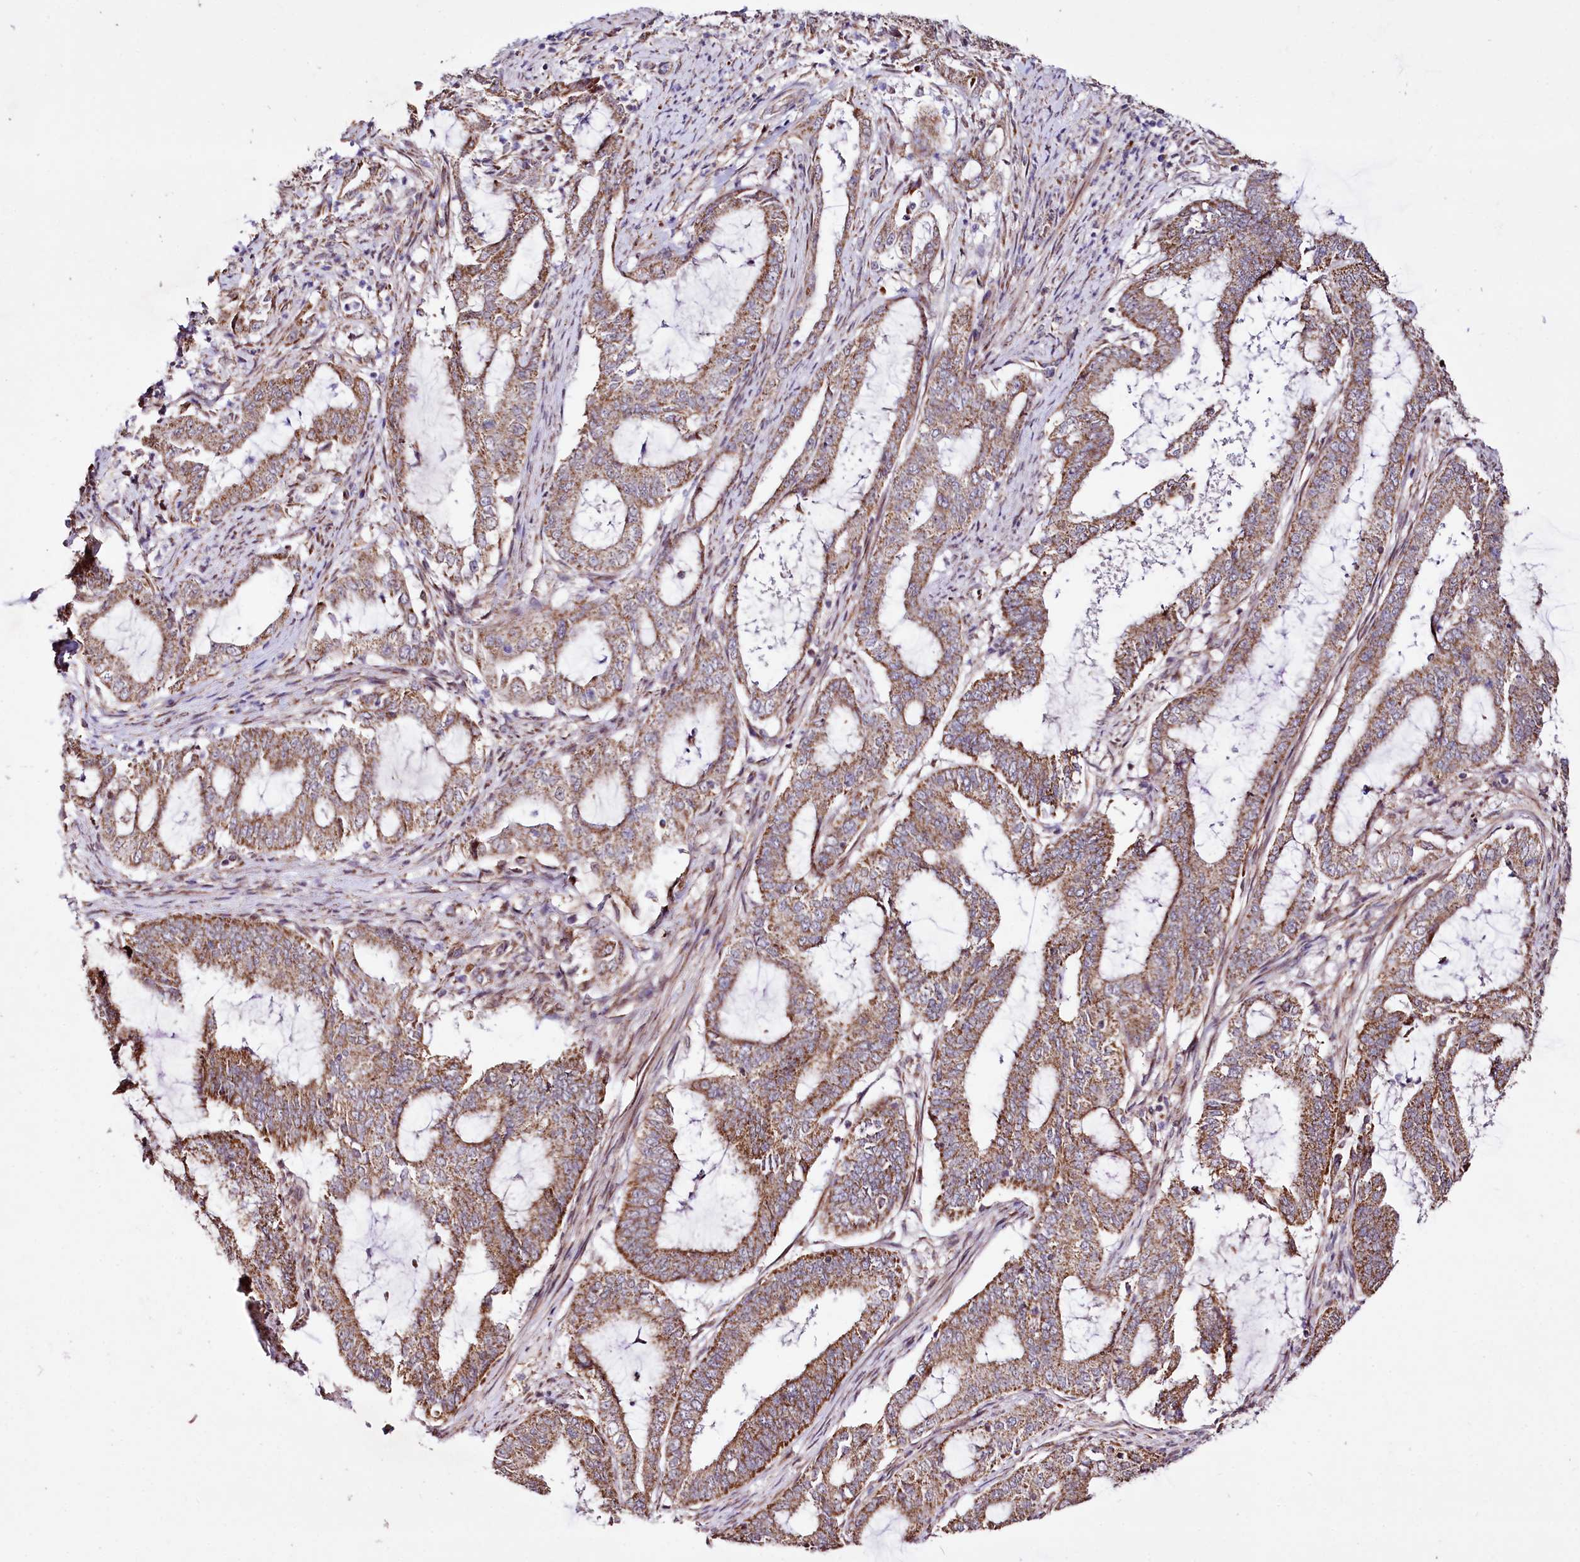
{"staining": {"intensity": "moderate", "quantity": ">75%", "location": "cytoplasmic/membranous"}, "tissue": "endometrial cancer", "cell_type": "Tumor cells", "image_type": "cancer", "snomed": [{"axis": "morphology", "description": "Adenocarcinoma, NOS"}, {"axis": "topography", "description": "Endometrium"}], "caption": "This photomicrograph reveals immunohistochemistry staining of adenocarcinoma (endometrial), with medium moderate cytoplasmic/membranous positivity in approximately >75% of tumor cells.", "gene": "ST7", "patient": {"sex": "female", "age": 51}}